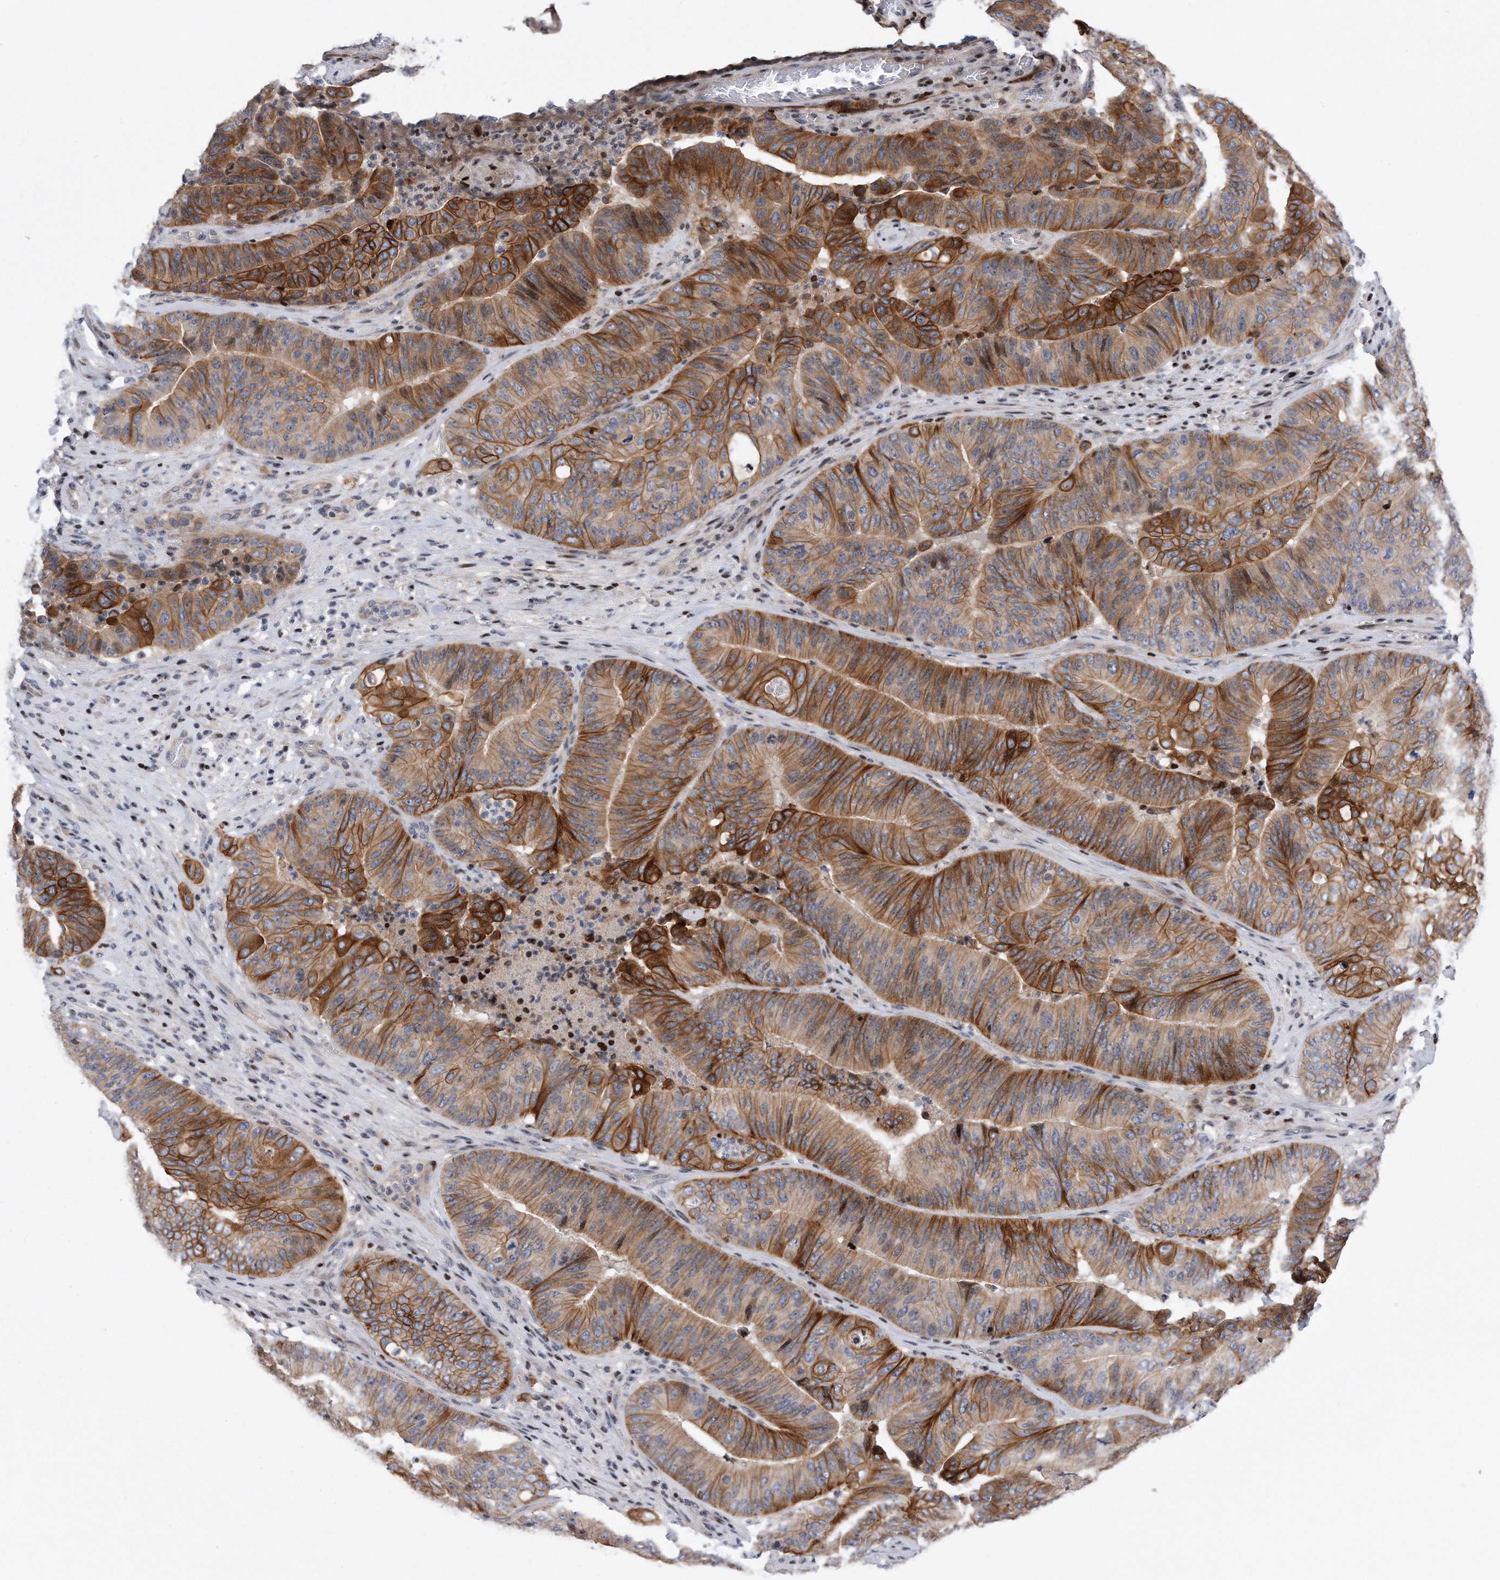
{"staining": {"intensity": "strong", "quantity": "25%-75%", "location": "cytoplasmic/membranous"}, "tissue": "pancreatic cancer", "cell_type": "Tumor cells", "image_type": "cancer", "snomed": [{"axis": "morphology", "description": "Adenocarcinoma, NOS"}, {"axis": "topography", "description": "Pancreas"}], "caption": "This is a histology image of IHC staining of pancreatic adenocarcinoma, which shows strong expression in the cytoplasmic/membranous of tumor cells.", "gene": "CDH12", "patient": {"sex": "female", "age": 77}}